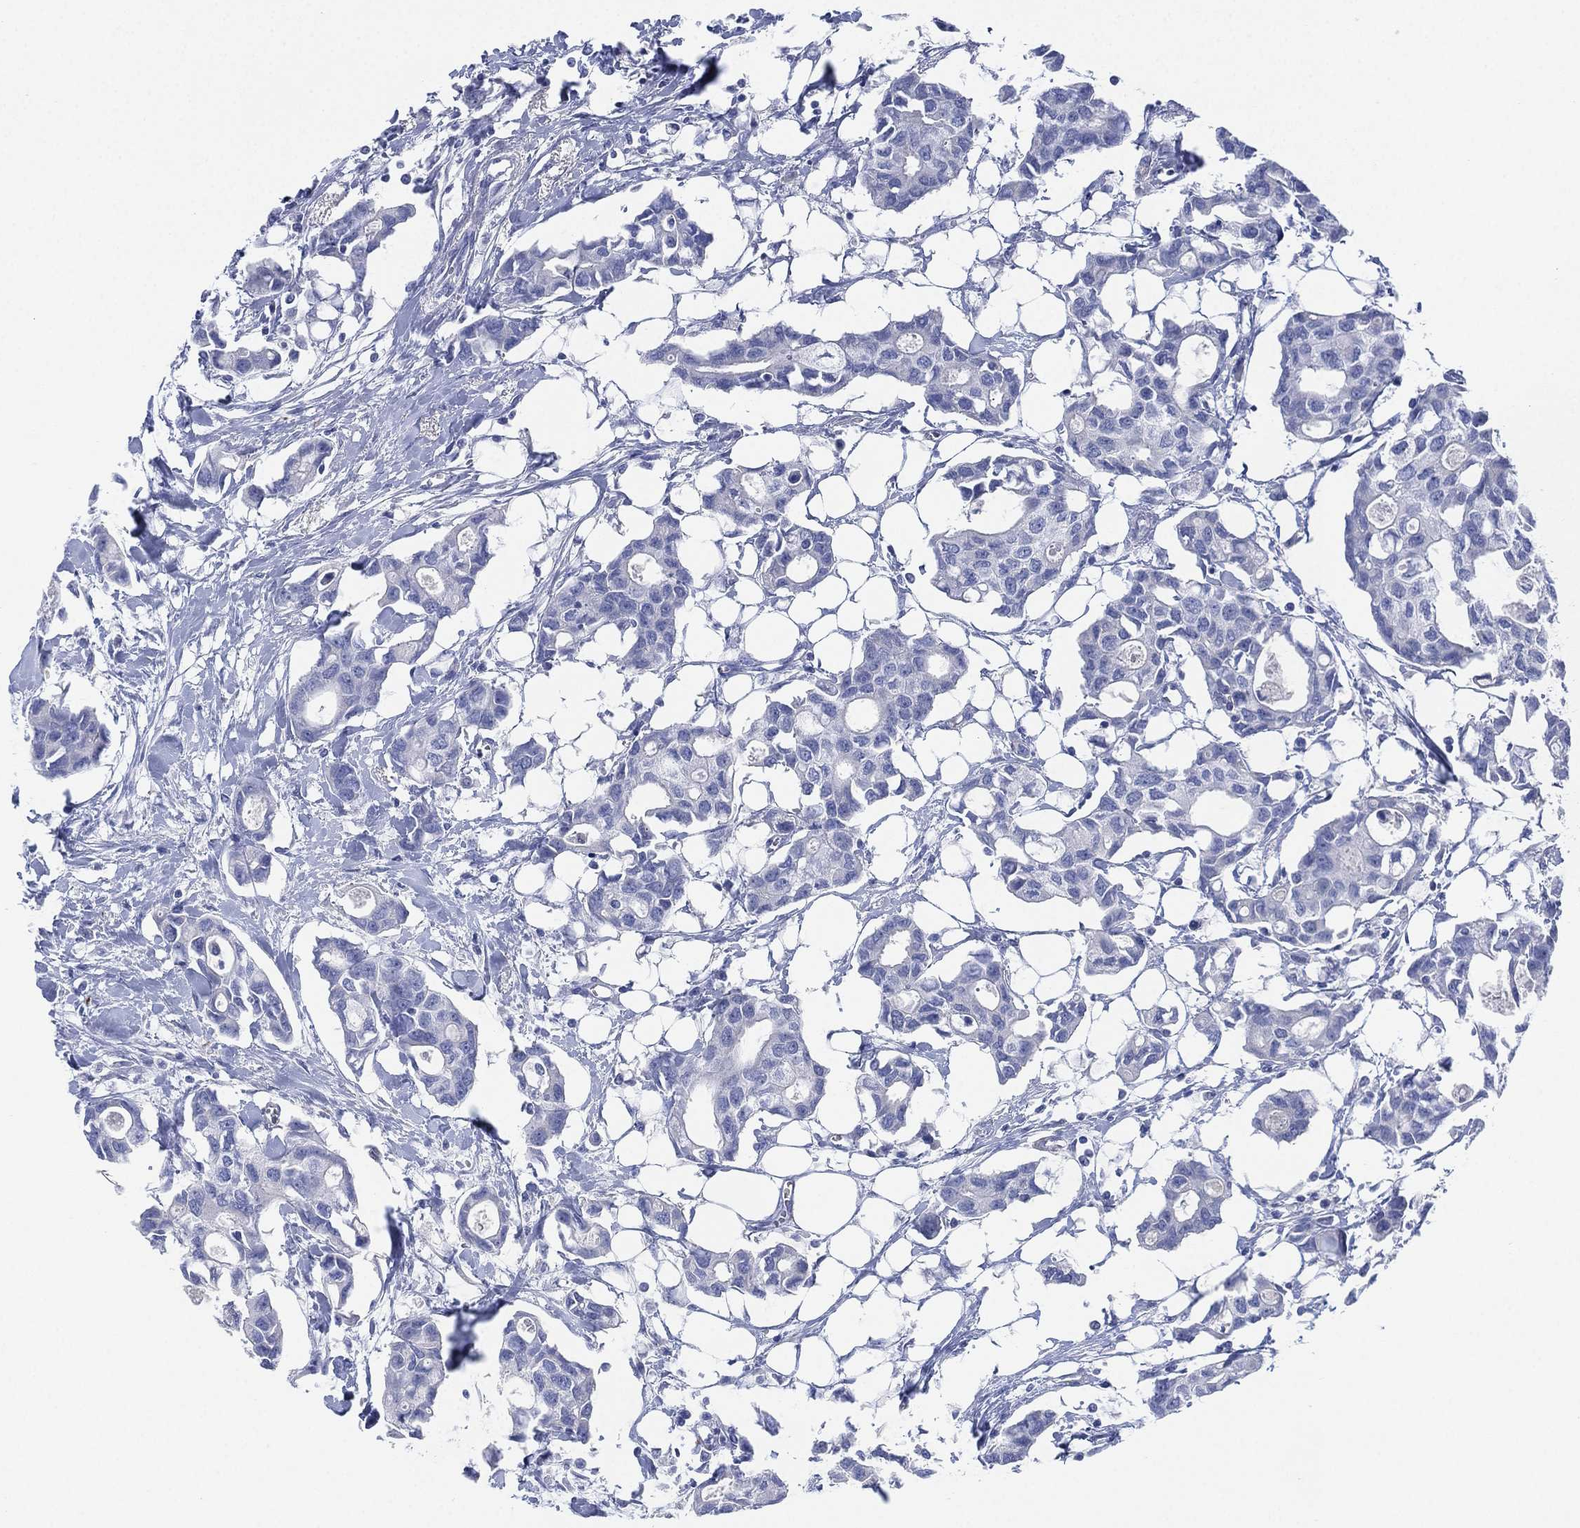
{"staining": {"intensity": "negative", "quantity": "none", "location": "none"}, "tissue": "breast cancer", "cell_type": "Tumor cells", "image_type": "cancer", "snomed": [{"axis": "morphology", "description": "Duct carcinoma"}, {"axis": "topography", "description": "Breast"}], "caption": "Histopathology image shows no protein expression in tumor cells of breast infiltrating ductal carcinoma tissue.", "gene": "ADAD2", "patient": {"sex": "female", "age": 83}}